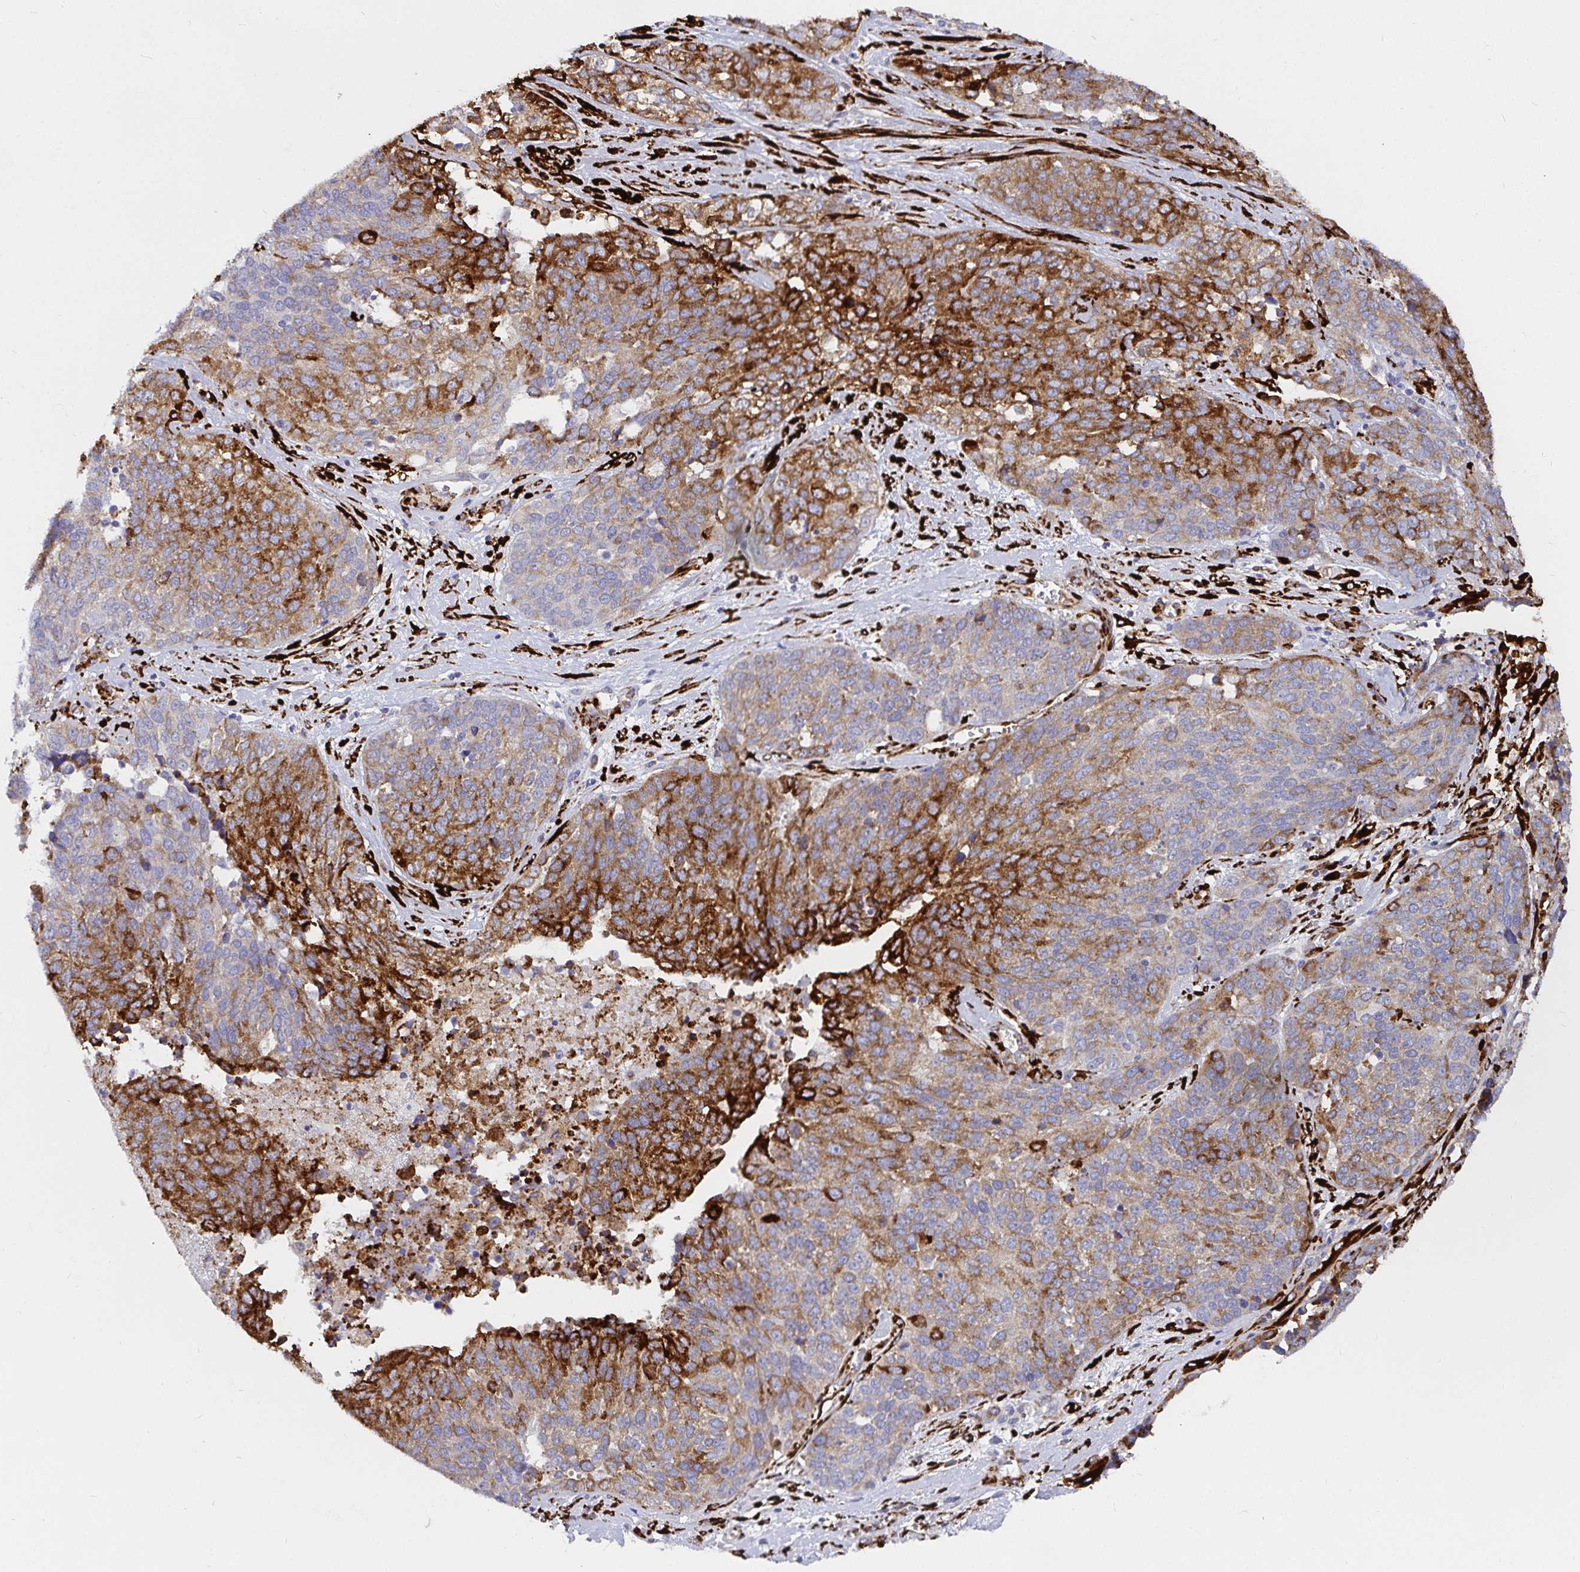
{"staining": {"intensity": "strong", "quantity": "25%-75%", "location": "cytoplasmic/membranous"}, "tissue": "ovarian cancer", "cell_type": "Tumor cells", "image_type": "cancer", "snomed": [{"axis": "morphology", "description": "Cystadenocarcinoma, serous, NOS"}, {"axis": "topography", "description": "Ovary"}], "caption": "This histopathology image demonstrates ovarian serous cystadenocarcinoma stained with immunohistochemistry to label a protein in brown. The cytoplasmic/membranous of tumor cells show strong positivity for the protein. Nuclei are counter-stained blue.", "gene": "P4HA2", "patient": {"sex": "female", "age": 44}}